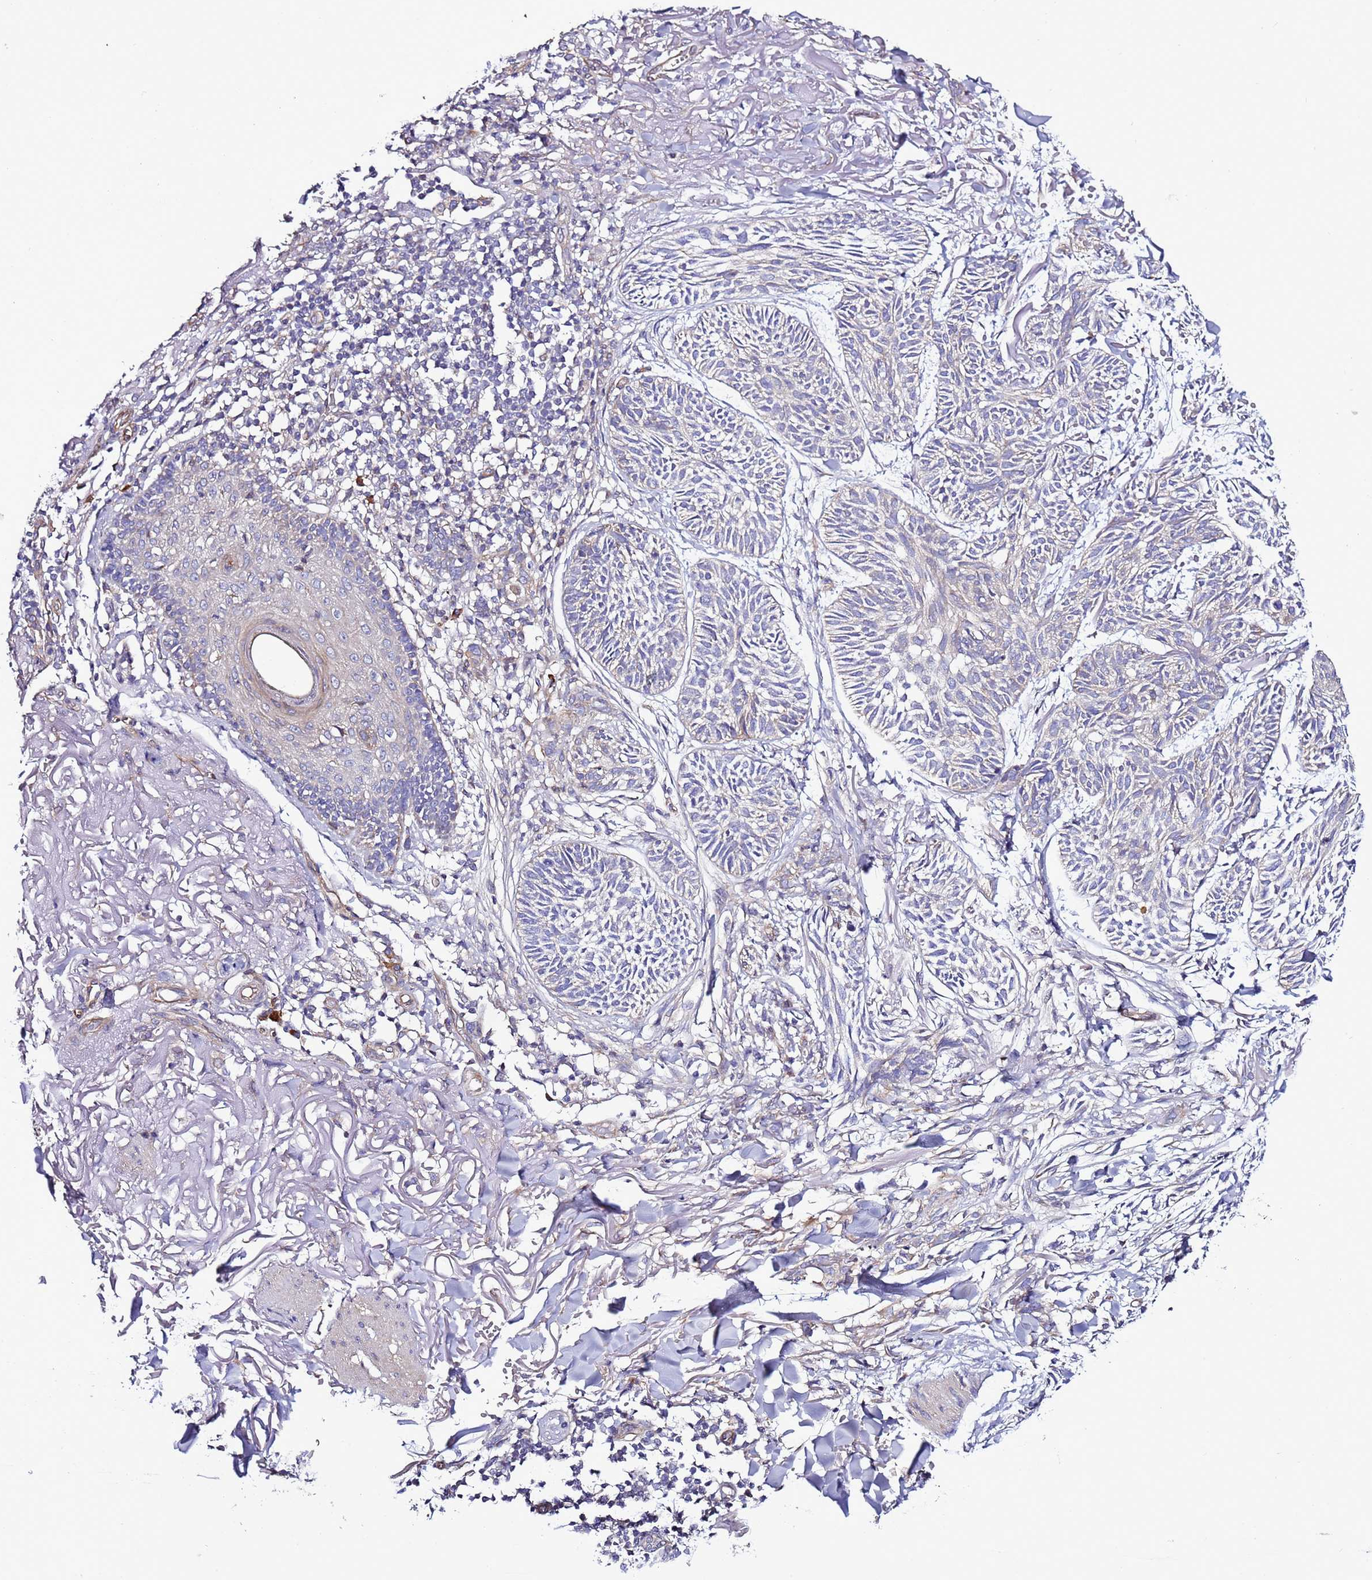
{"staining": {"intensity": "negative", "quantity": "none", "location": "none"}, "tissue": "skin cancer", "cell_type": "Tumor cells", "image_type": "cancer", "snomed": [{"axis": "morphology", "description": "Normal tissue, NOS"}, {"axis": "morphology", "description": "Basal cell carcinoma"}, {"axis": "topography", "description": "Skin"}], "caption": "Tumor cells are negative for brown protein staining in skin cancer.", "gene": "SPCS1", "patient": {"sex": "male", "age": 66}}